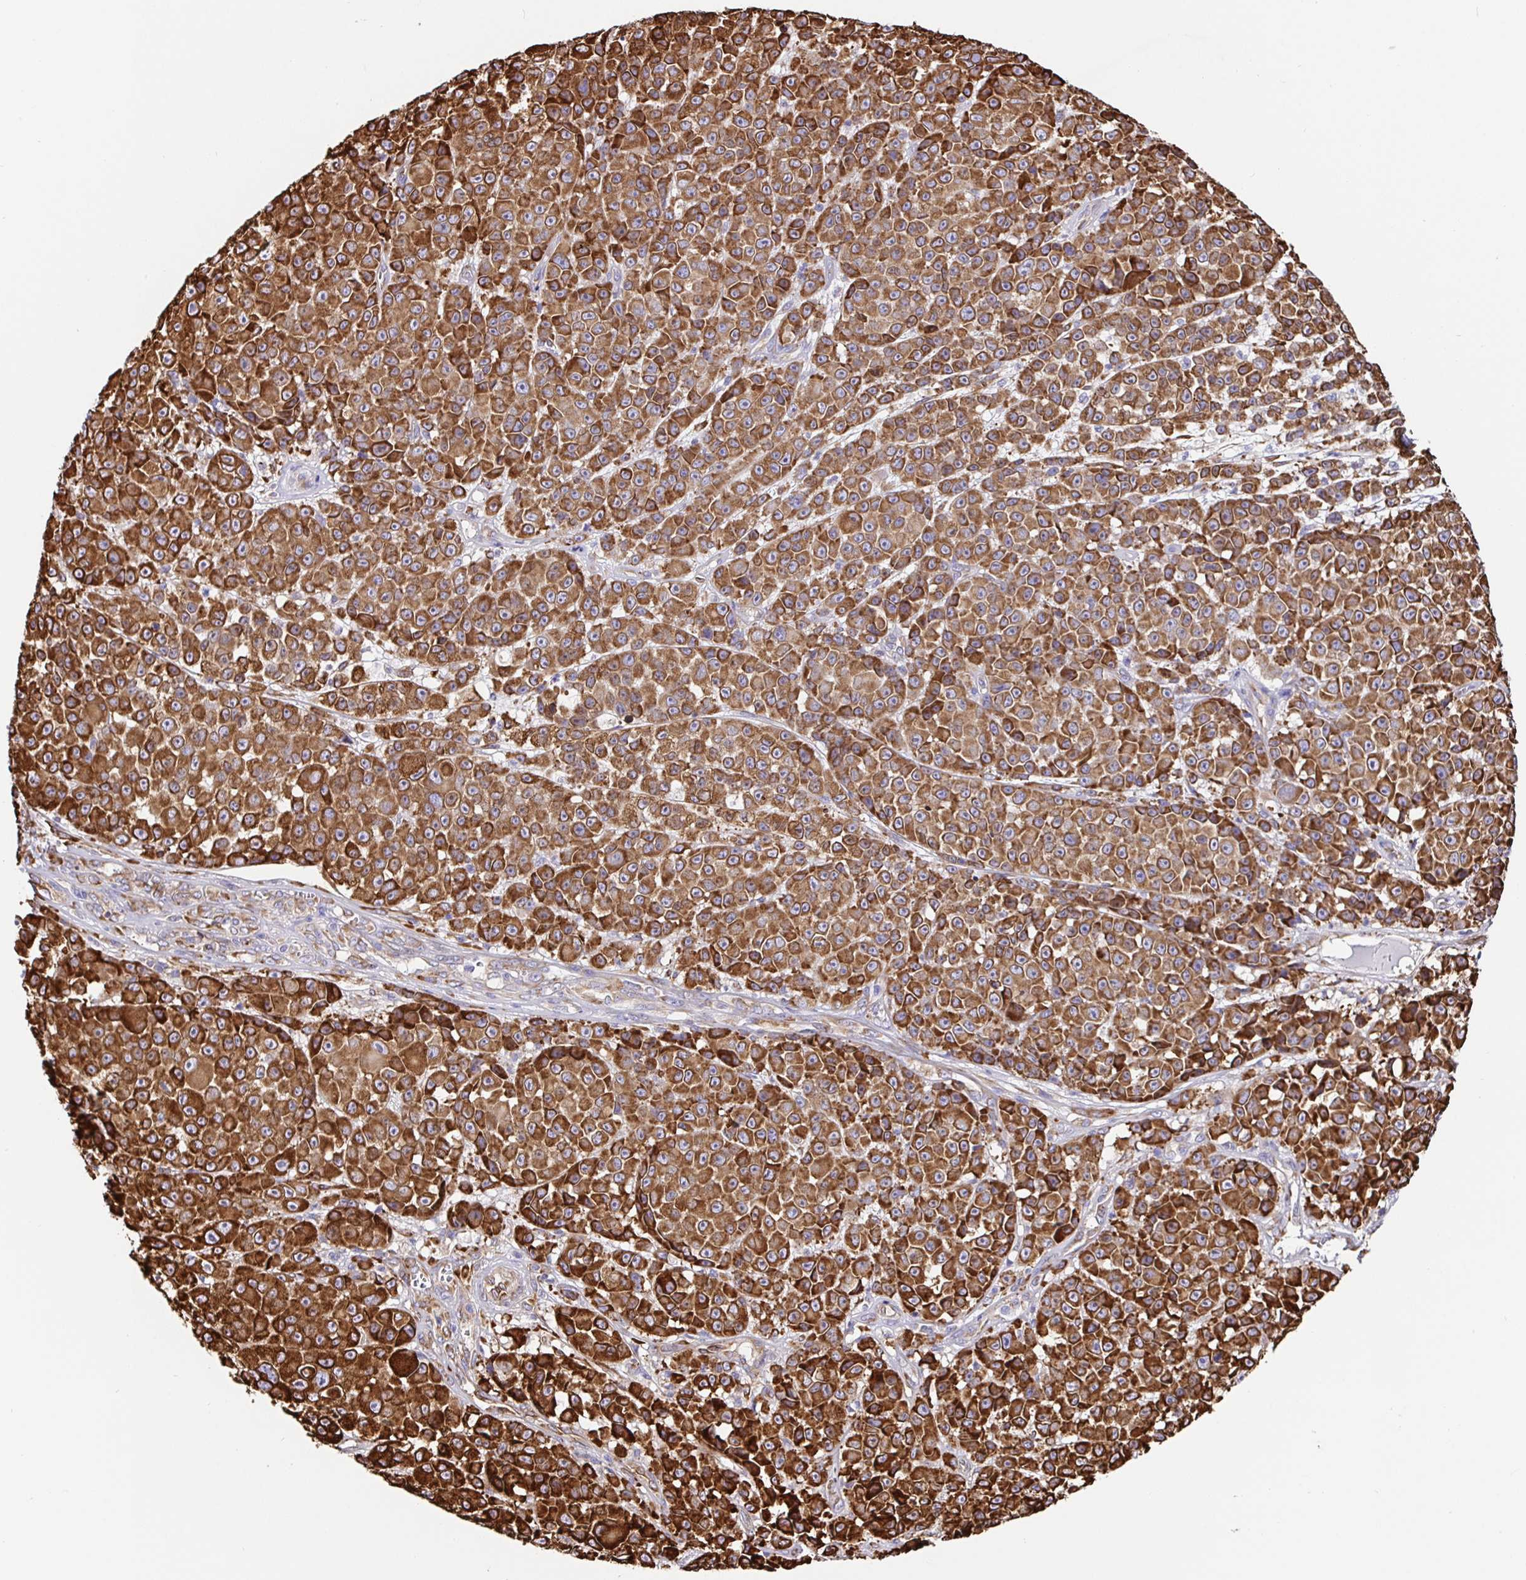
{"staining": {"intensity": "strong", "quantity": ">75%", "location": "cytoplasmic/membranous"}, "tissue": "melanoma", "cell_type": "Tumor cells", "image_type": "cancer", "snomed": [{"axis": "morphology", "description": "Malignant melanoma, NOS"}, {"axis": "topography", "description": "Skin"}, {"axis": "topography", "description": "Skin of back"}], "caption": "DAB immunohistochemical staining of human melanoma reveals strong cytoplasmic/membranous protein staining in about >75% of tumor cells. Using DAB (brown) and hematoxylin (blue) stains, captured at high magnification using brightfield microscopy.", "gene": "MAOA", "patient": {"sex": "male", "age": 91}}